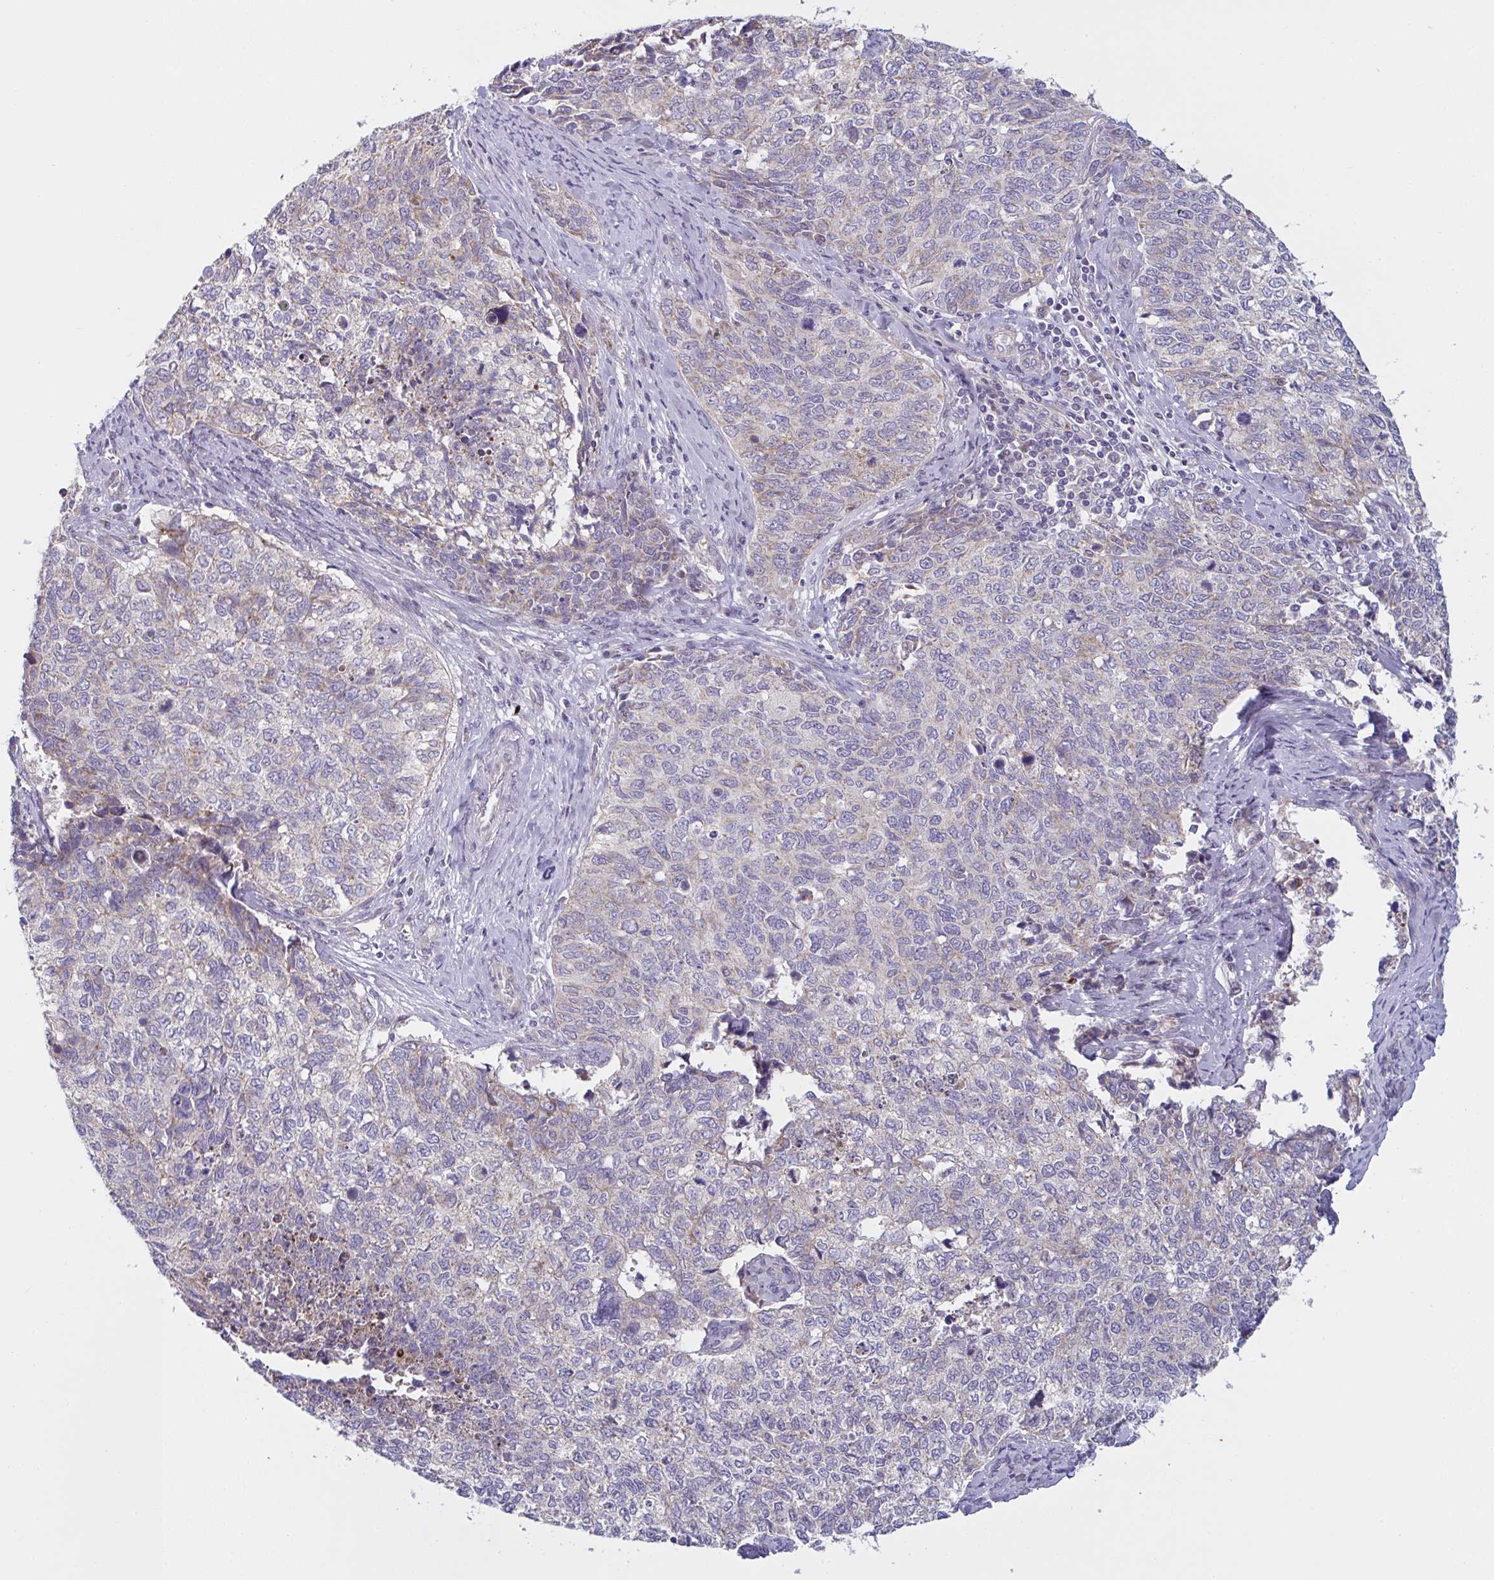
{"staining": {"intensity": "weak", "quantity": "<25%", "location": "cytoplasmic/membranous"}, "tissue": "cervical cancer", "cell_type": "Tumor cells", "image_type": "cancer", "snomed": [{"axis": "morphology", "description": "Adenocarcinoma, NOS"}, {"axis": "topography", "description": "Cervix"}], "caption": "Immunohistochemistry of human cervical cancer (adenocarcinoma) displays no positivity in tumor cells.", "gene": "MRPS2", "patient": {"sex": "female", "age": 63}}